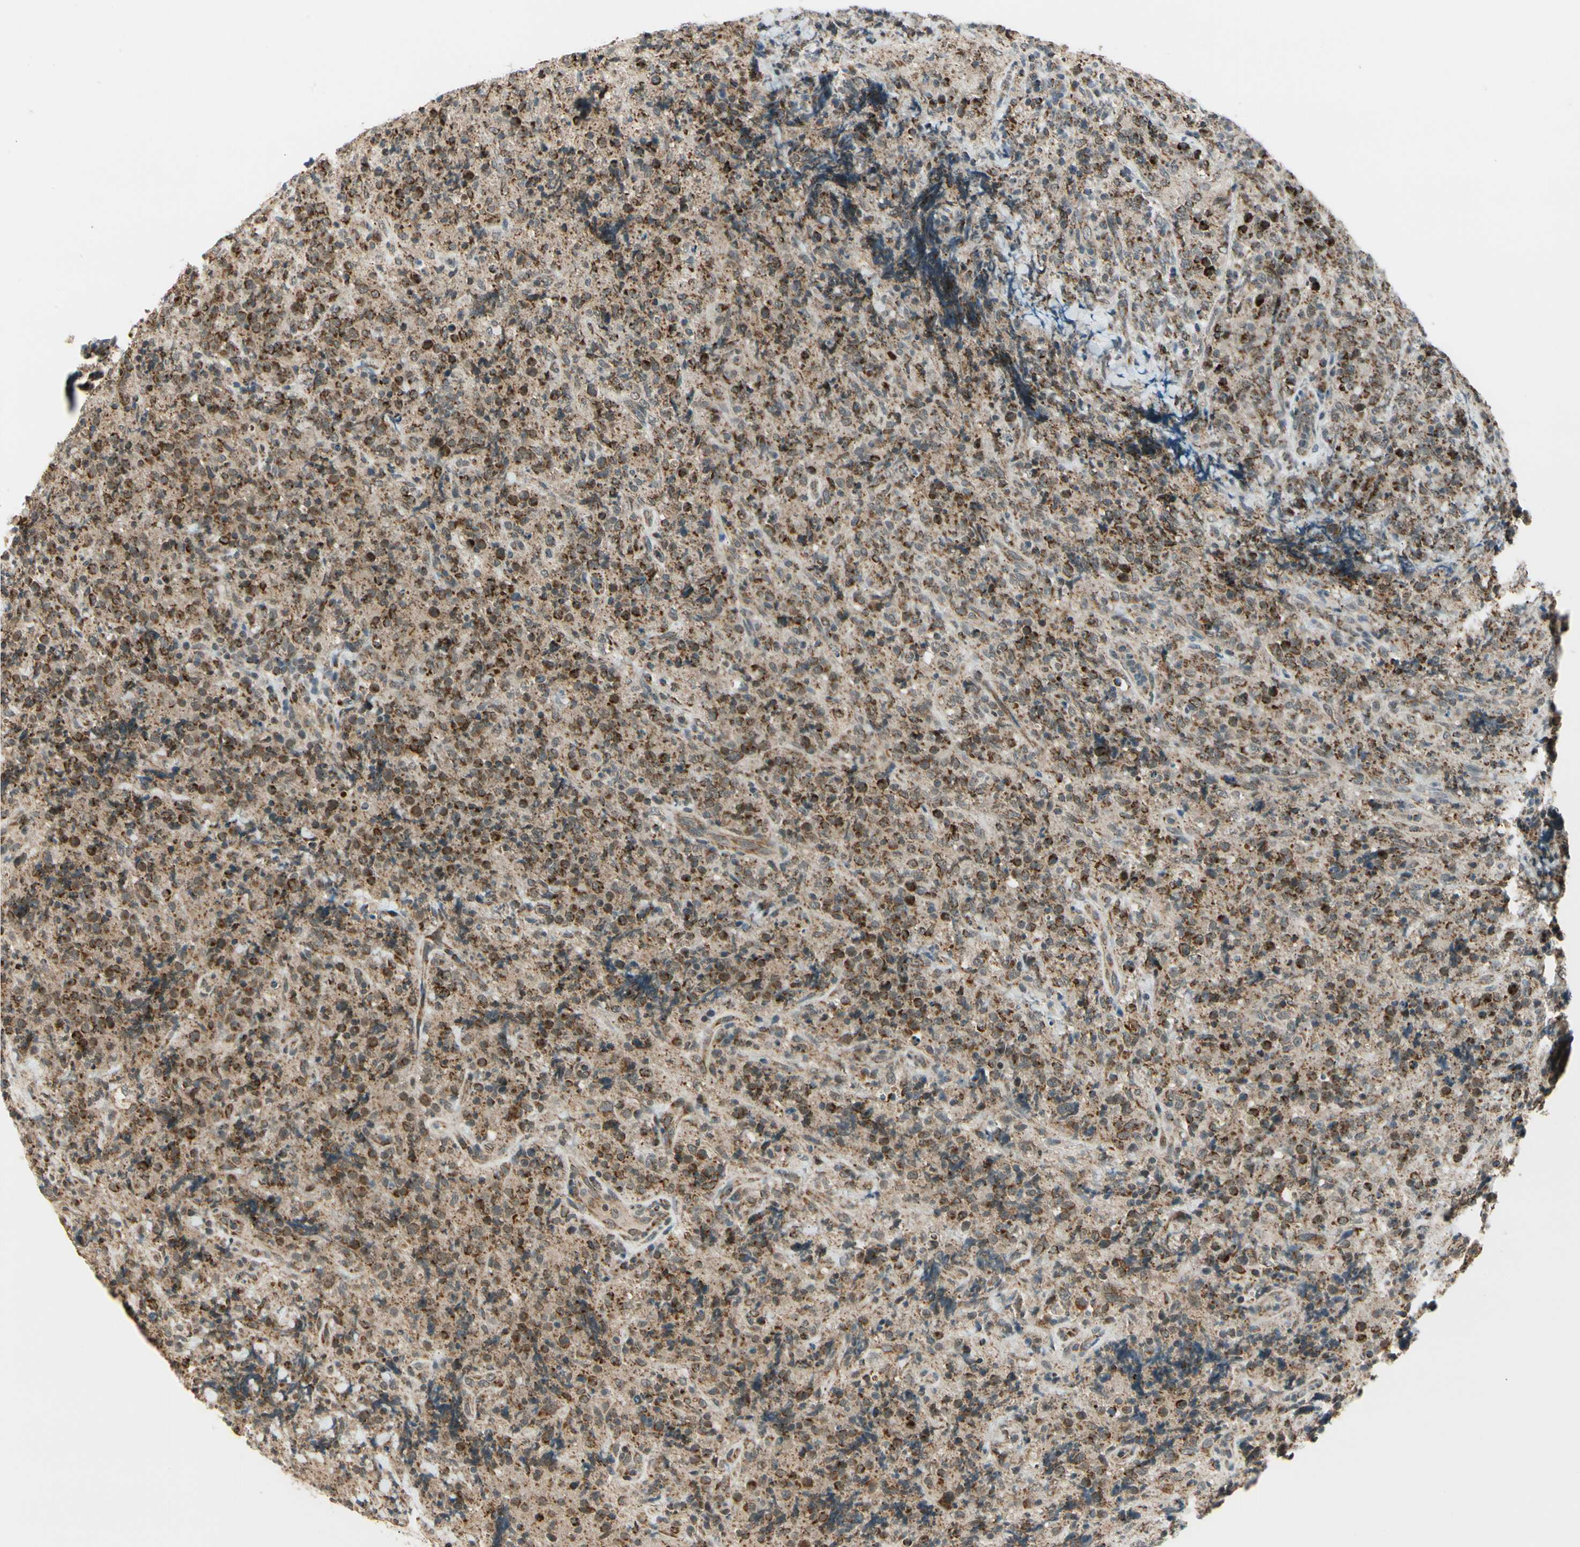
{"staining": {"intensity": "moderate", "quantity": ">75%", "location": "cytoplasmic/membranous"}, "tissue": "lymphoma", "cell_type": "Tumor cells", "image_type": "cancer", "snomed": [{"axis": "morphology", "description": "Malignant lymphoma, non-Hodgkin's type, High grade"}, {"axis": "topography", "description": "Tonsil"}], "caption": "Protein staining by IHC displays moderate cytoplasmic/membranous expression in approximately >75% of tumor cells in malignant lymphoma, non-Hodgkin's type (high-grade).", "gene": "KHDC4", "patient": {"sex": "female", "age": 36}}